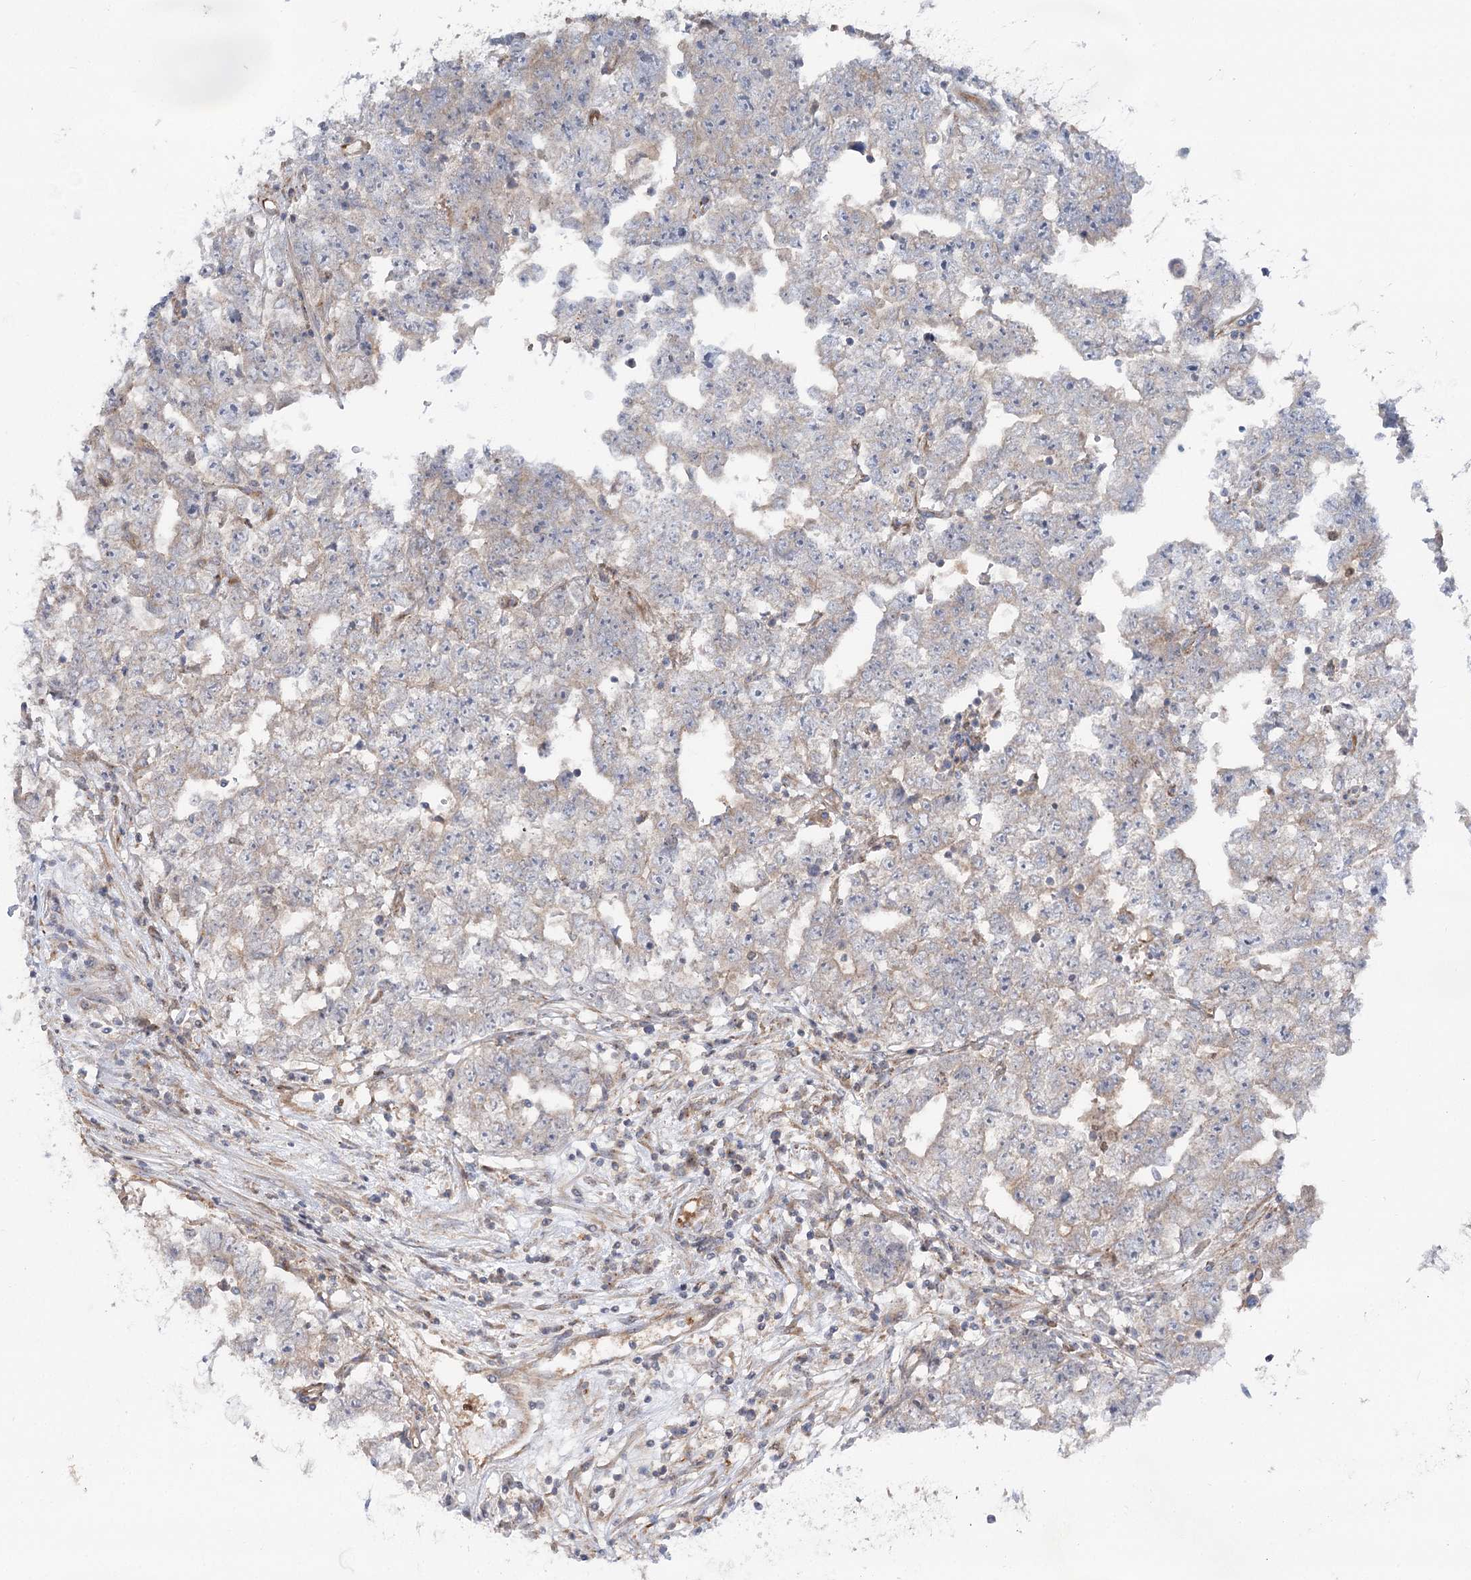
{"staining": {"intensity": "negative", "quantity": "none", "location": "none"}, "tissue": "testis cancer", "cell_type": "Tumor cells", "image_type": "cancer", "snomed": [{"axis": "morphology", "description": "Carcinoma, Embryonal, NOS"}, {"axis": "topography", "description": "Testis"}], "caption": "DAB immunohistochemical staining of testis embryonal carcinoma exhibits no significant positivity in tumor cells.", "gene": "SCN11A", "patient": {"sex": "male", "age": 25}}